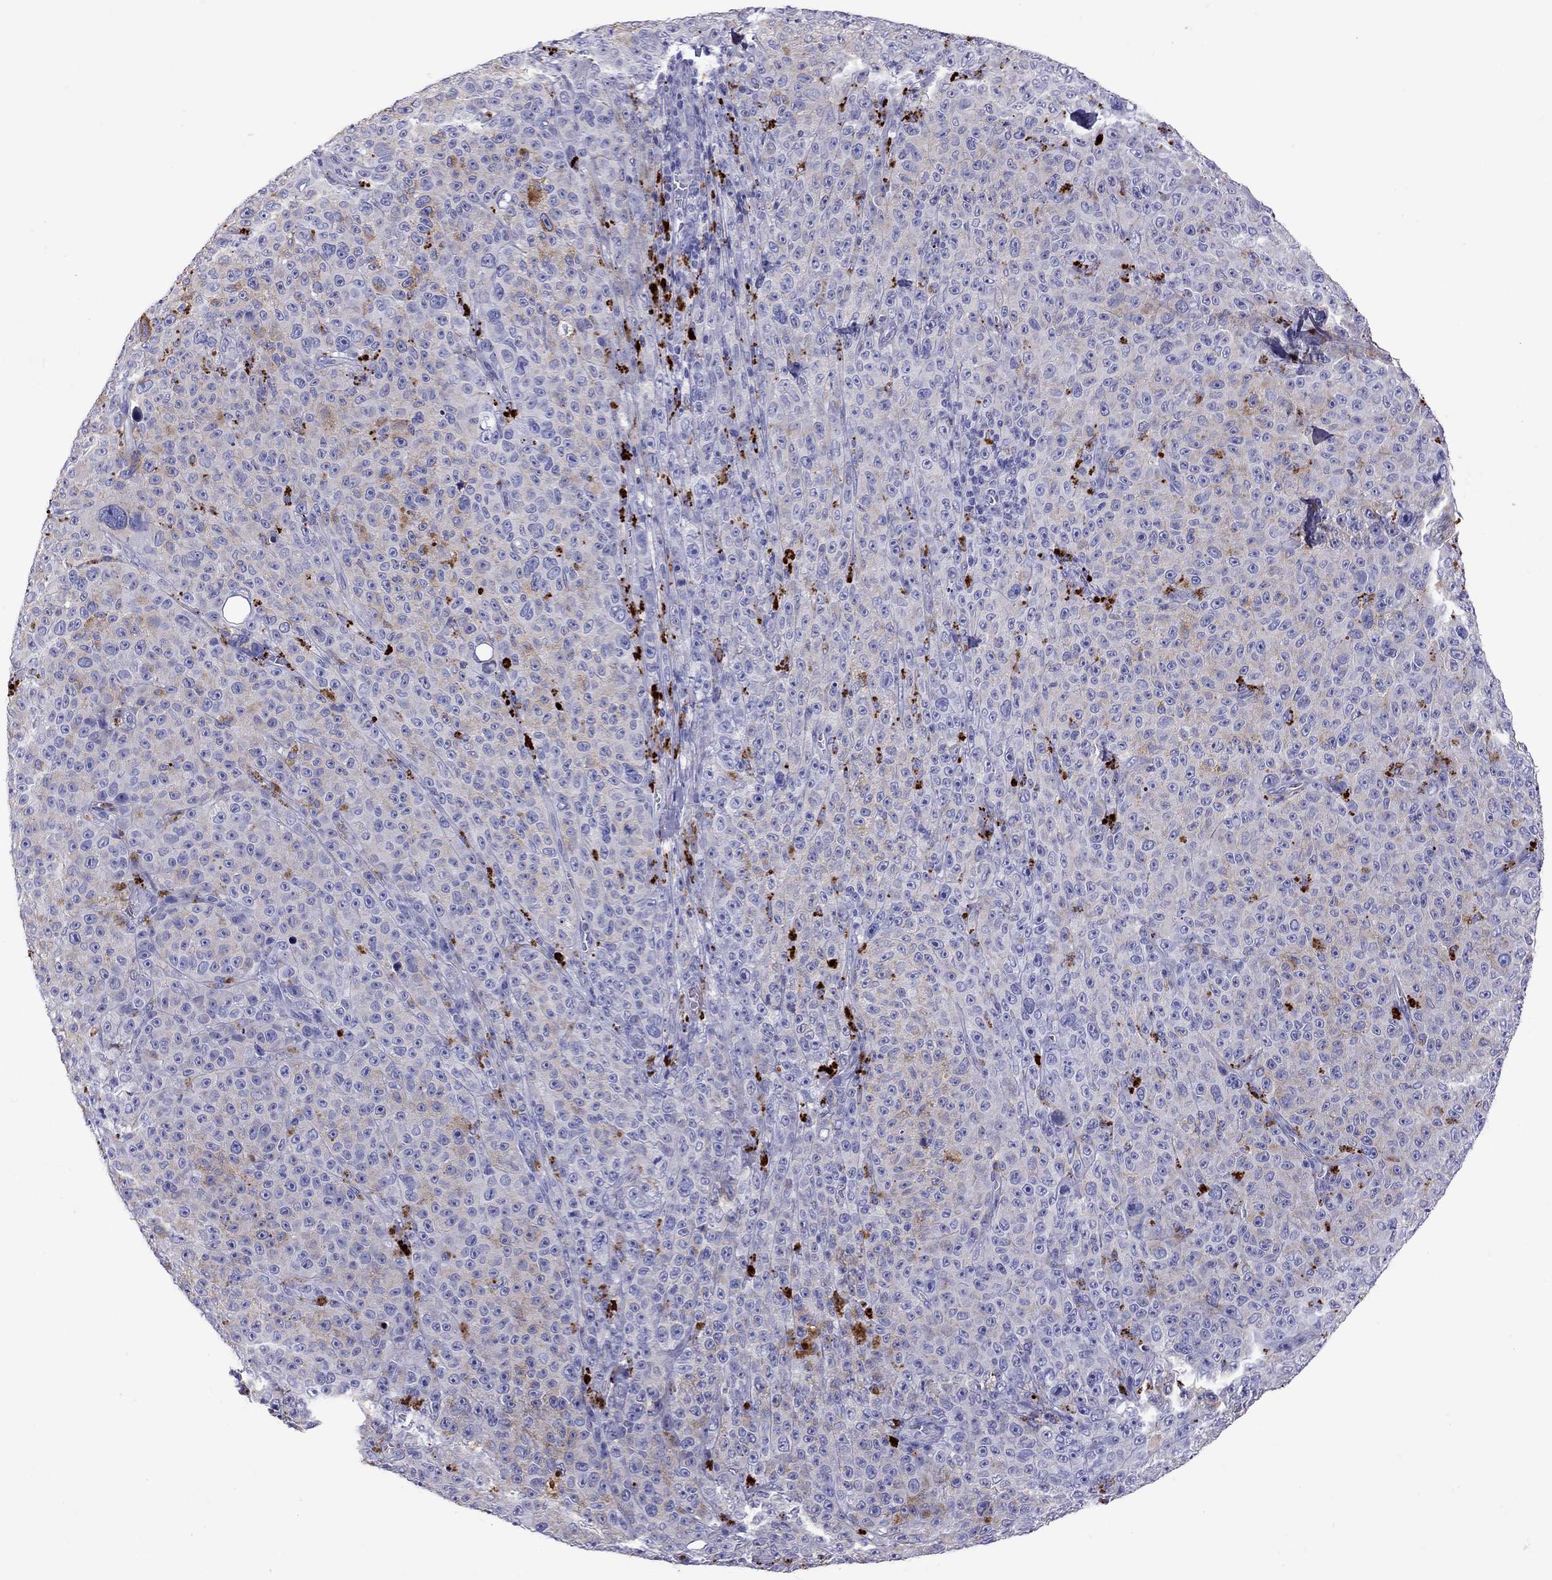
{"staining": {"intensity": "negative", "quantity": "none", "location": "none"}, "tissue": "melanoma", "cell_type": "Tumor cells", "image_type": "cancer", "snomed": [{"axis": "morphology", "description": "Malignant melanoma, NOS"}, {"axis": "topography", "description": "Skin"}], "caption": "Immunohistochemistry photomicrograph of neoplastic tissue: human melanoma stained with DAB (3,3'-diaminobenzidine) demonstrates no significant protein expression in tumor cells.", "gene": "SERPINA3", "patient": {"sex": "female", "age": 82}}